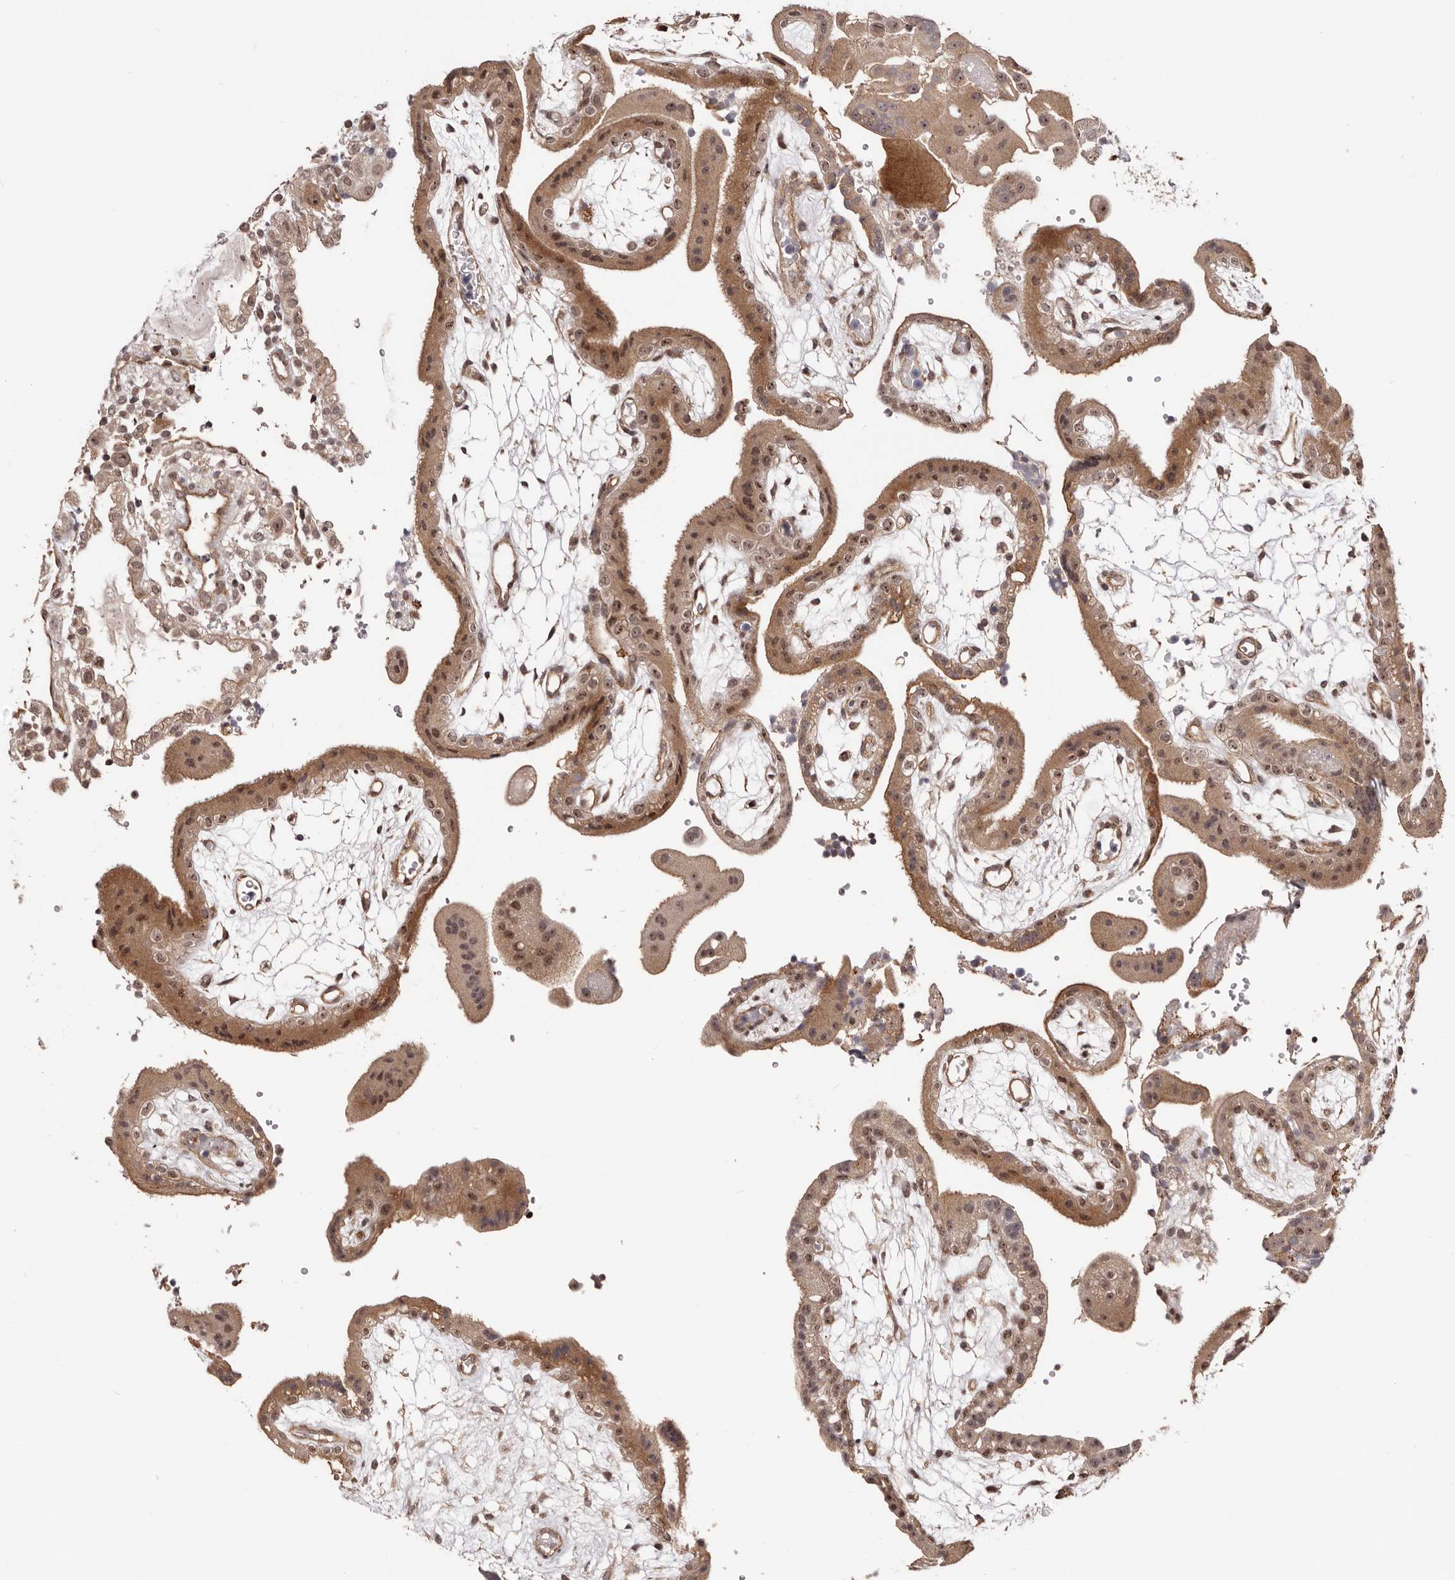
{"staining": {"intensity": "strong", "quantity": "25%-75%", "location": "cytoplasmic/membranous,nuclear"}, "tissue": "placenta", "cell_type": "Trophoblastic cells", "image_type": "normal", "snomed": [{"axis": "morphology", "description": "Normal tissue, NOS"}, {"axis": "topography", "description": "Placenta"}], "caption": "Immunohistochemistry staining of benign placenta, which reveals high levels of strong cytoplasmic/membranous,nuclear positivity in approximately 25%-75% of trophoblastic cells indicating strong cytoplasmic/membranous,nuclear protein staining. The staining was performed using DAB (3,3'-diaminobenzidine) (brown) for protein detection and nuclei were counterstained in hematoxylin (blue).", "gene": "NOL12", "patient": {"sex": "female", "age": 18}}